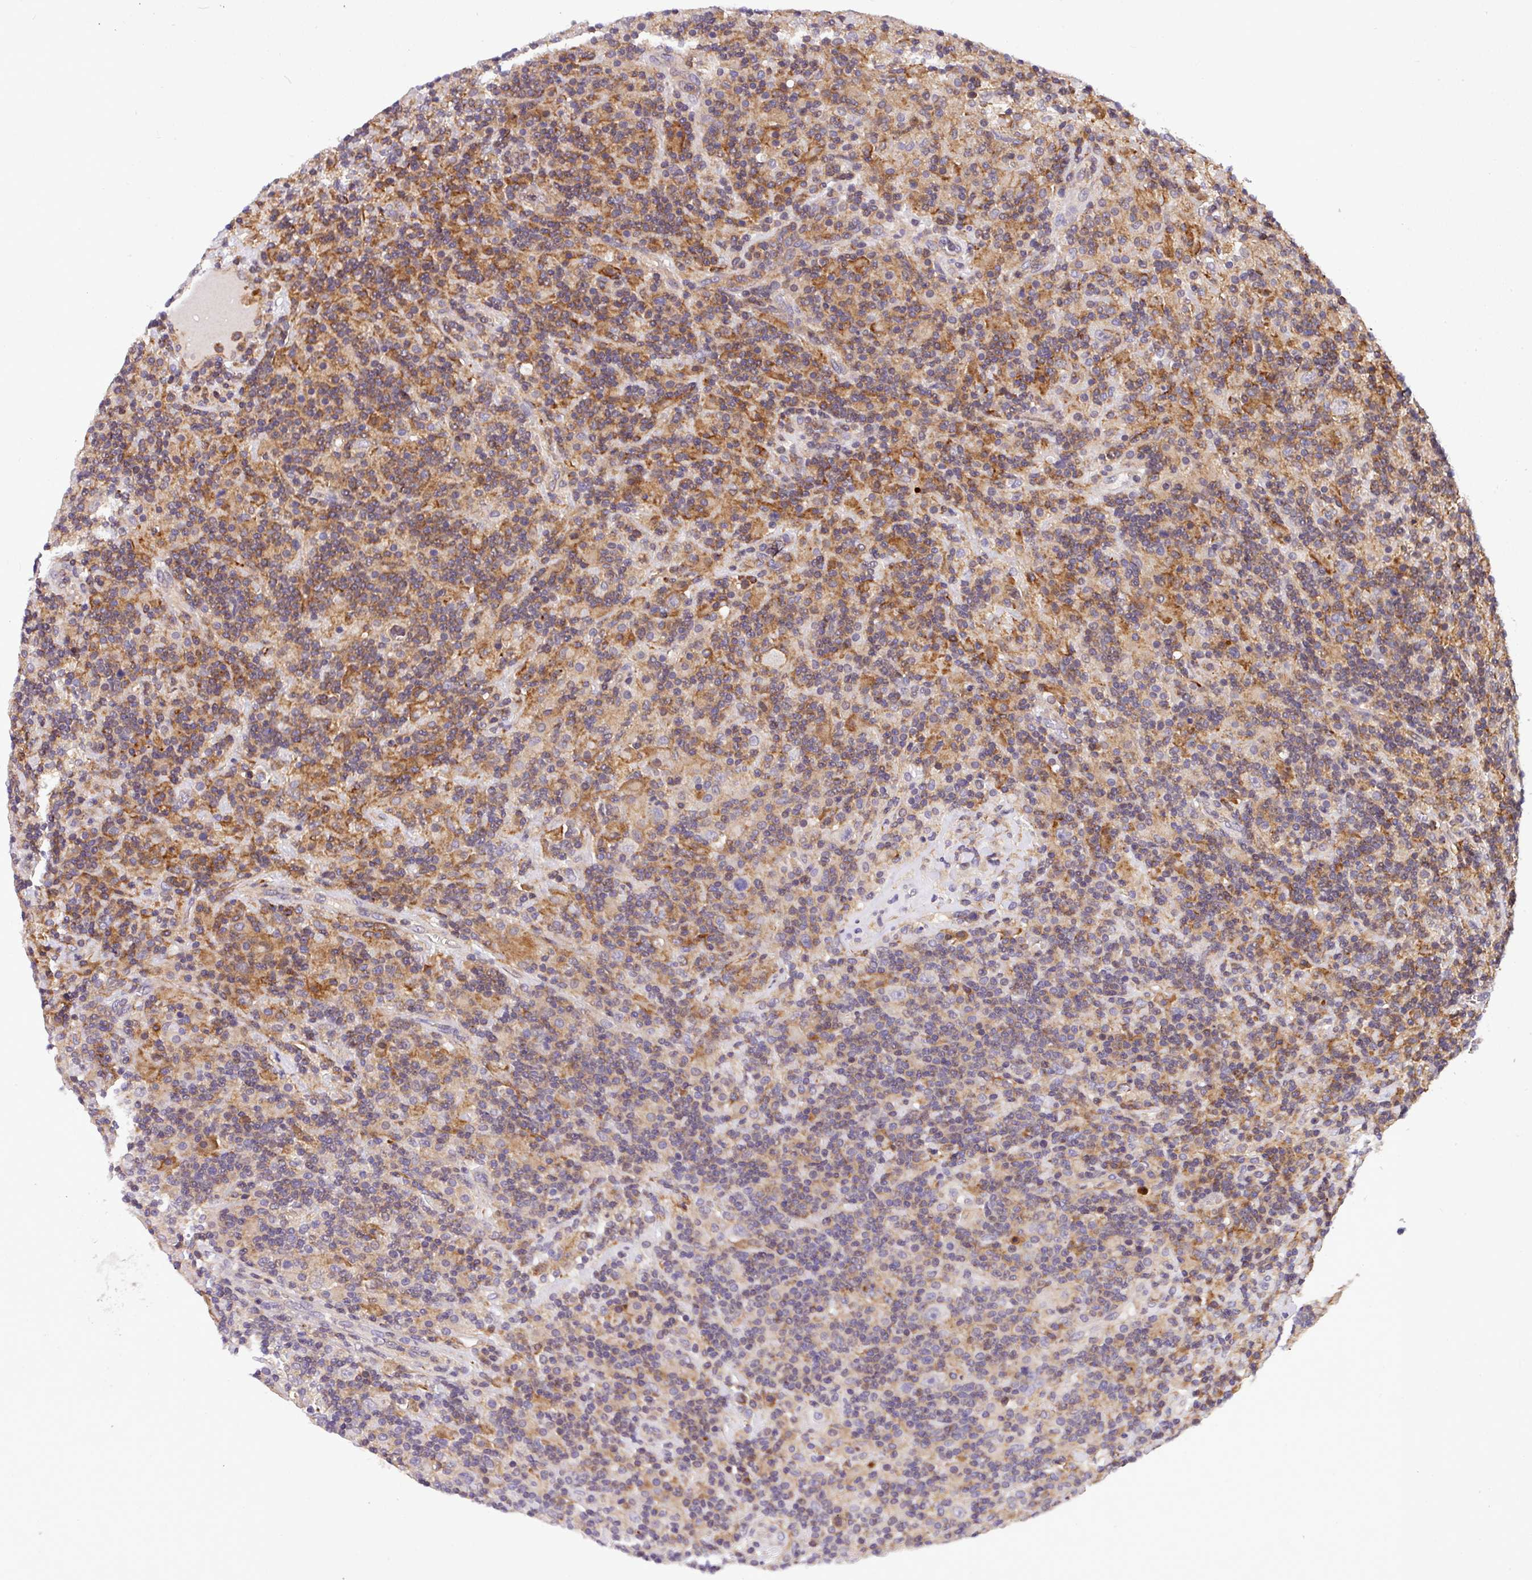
{"staining": {"intensity": "negative", "quantity": "none", "location": "none"}, "tissue": "lymphoma", "cell_type": "Tumor cells", "image_type": "cancer", "snomed": [{"axis": "morphology", "description": "Hodgkin's disease, NOS"}, {"axis": "topography", "description": "Lymph node"}], "caption": "Immunohistochemistry of human lymphoma exhibits no positivity in tumor cells.", "gene": "CASS4", "patient": {"sex": "male", "age": 70}}